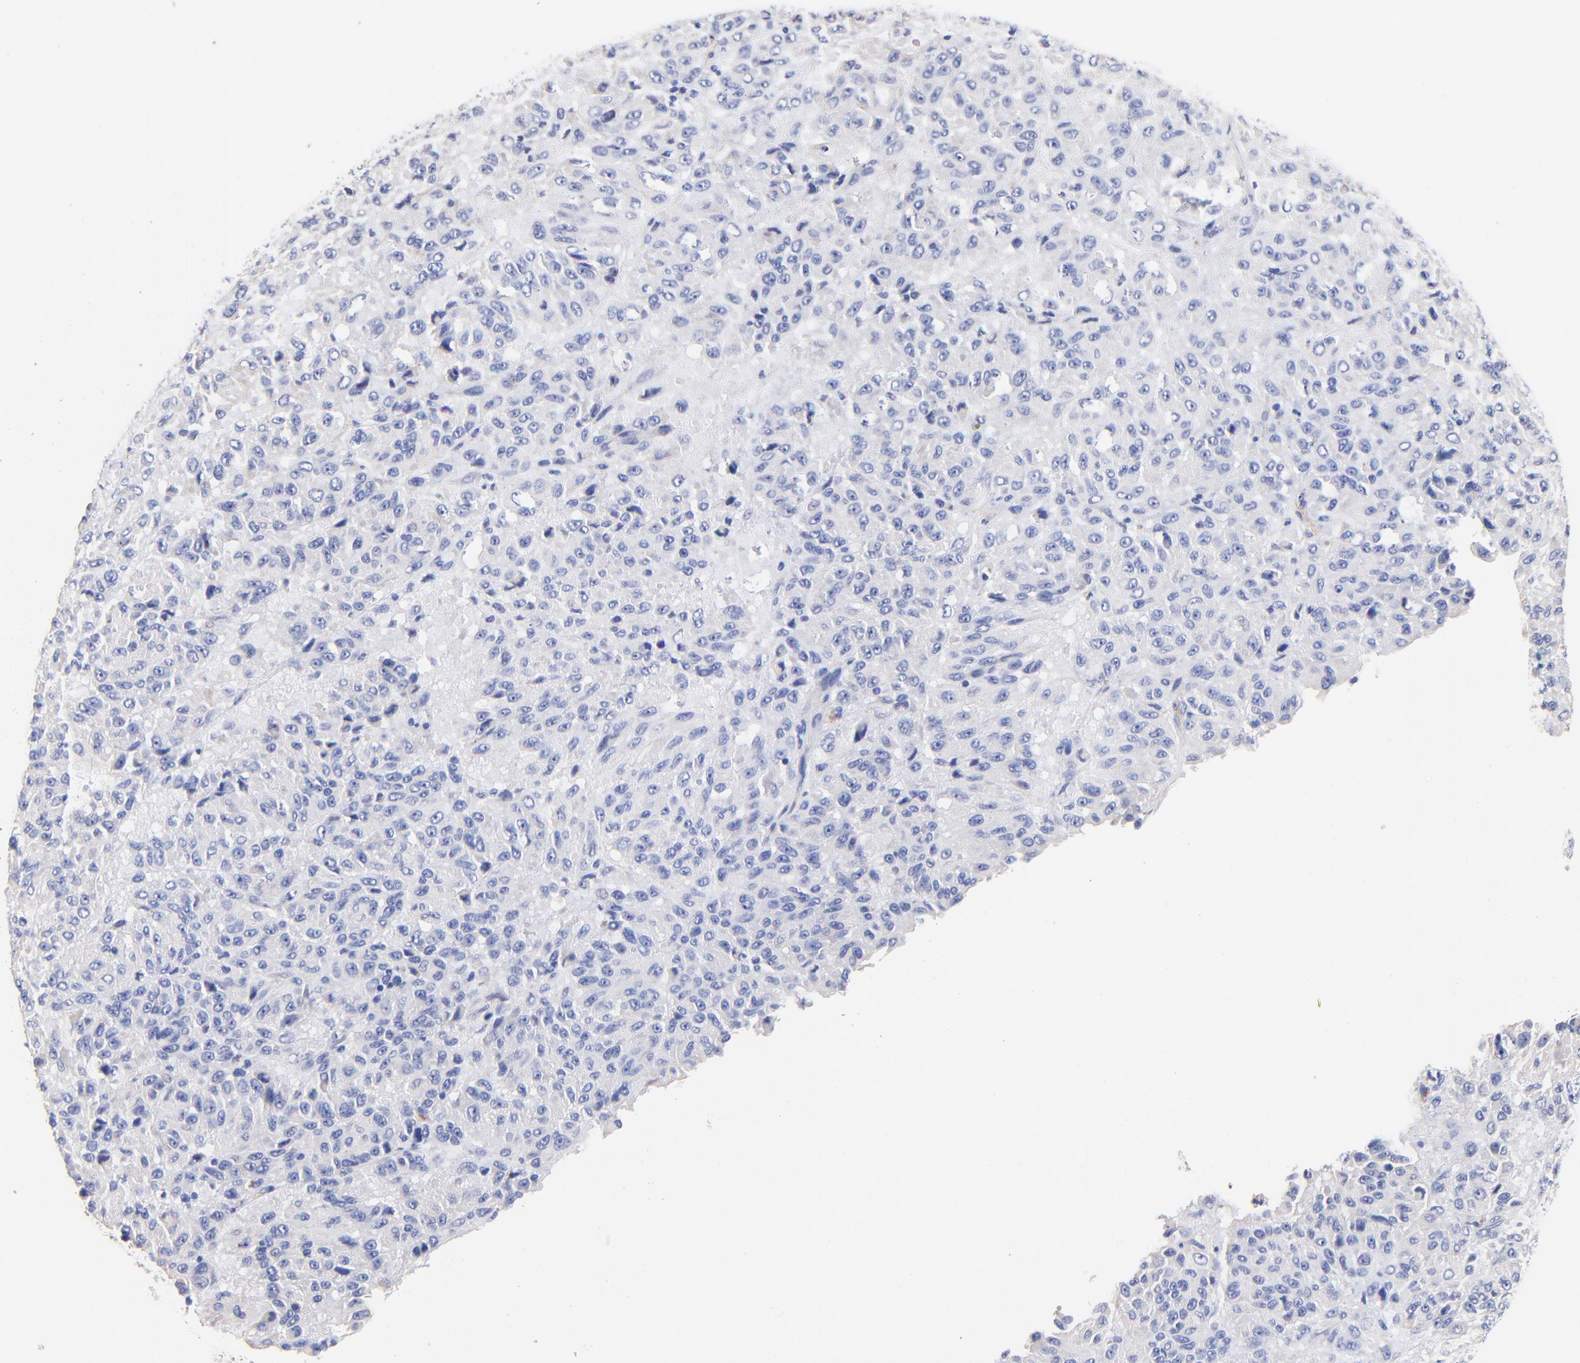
{"staining": {"intensity": "negative", "quantity": "none", "location": "none"}, "tissue": "melanoma", "cell_type": "Tumor cells", "image_type": "cancer", "snomed": [{"axis": "morphology", "description": "Malignant melanoma, Metastatic site"}, {"axis": "topography", "description": "Lung"}], "caption": "Tumor cells show no significant staining in malignant melanoma (metastatic site). The staining was performed using DAB (3,3'-diaminobenzidine) to visualize the protein expression in brown, while the nuclei were stained in blue with hematoxylin (Magnification: 20x).", "gene": "SLC44A2", "patient": {"sex": "male", "age": 64}}